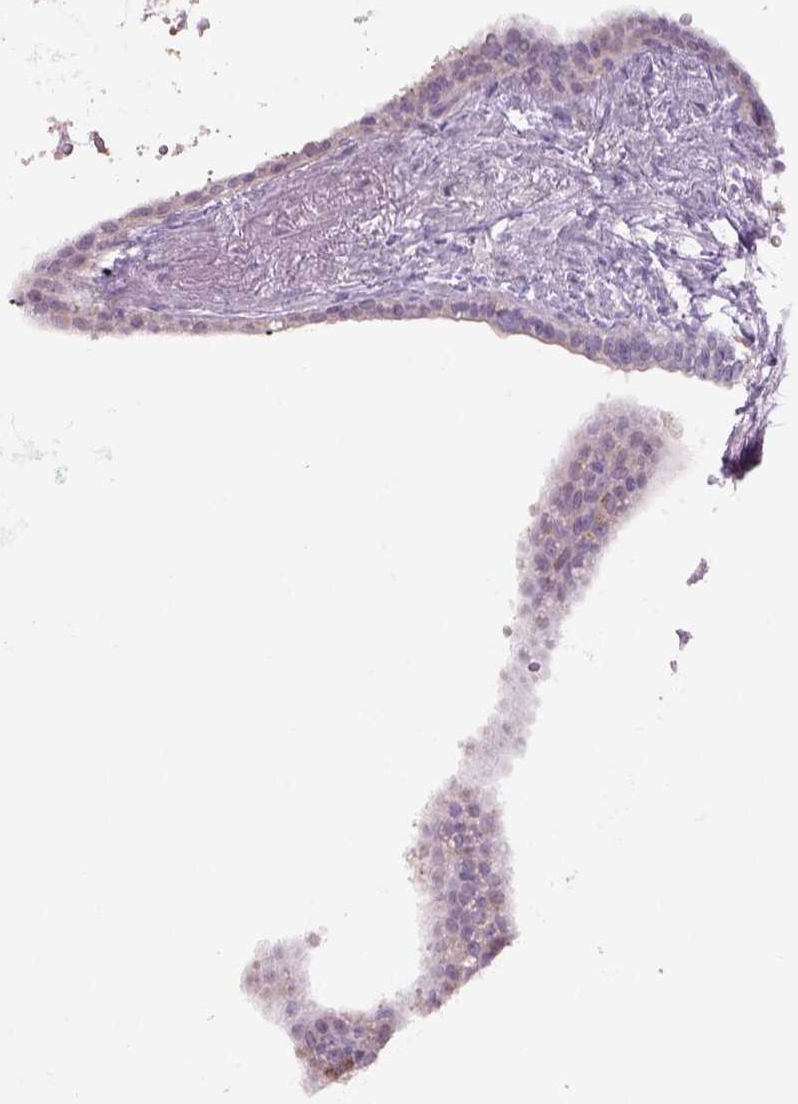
{"staining": {"intensity": "weak", "quantity": "<25%", "location": "cytoplasmic/membranous"}, "tissue": "seminal vesicle", "cell_type": "Glandular cells", "image_type": "normal", "snomed": [{"axis": "morphology", "description": "Normal tissue, NOS"}, {"axis": "morphology", "description": "Urothelial carcinoma, NOS"}, {"axis": "topography", "description": "Urinary bladder"}, {"axis": "topography", "description": "Seminal veicle"}], "caption": "DAB (3,3'-diaminobenzidine) immunohistochemical staining of unremarkable seminal vesicle exhibits no significant positivity in glandular cells. (Stains: DAB (3,3'-diaminobenzidine) immunohistochemistry (IHC) with hematoxylin counter stain, Microscopy: brightfield microscopy at high magnification).", "gene": "ADGRV1", "patient": {"sex": "male", "age": 76}}